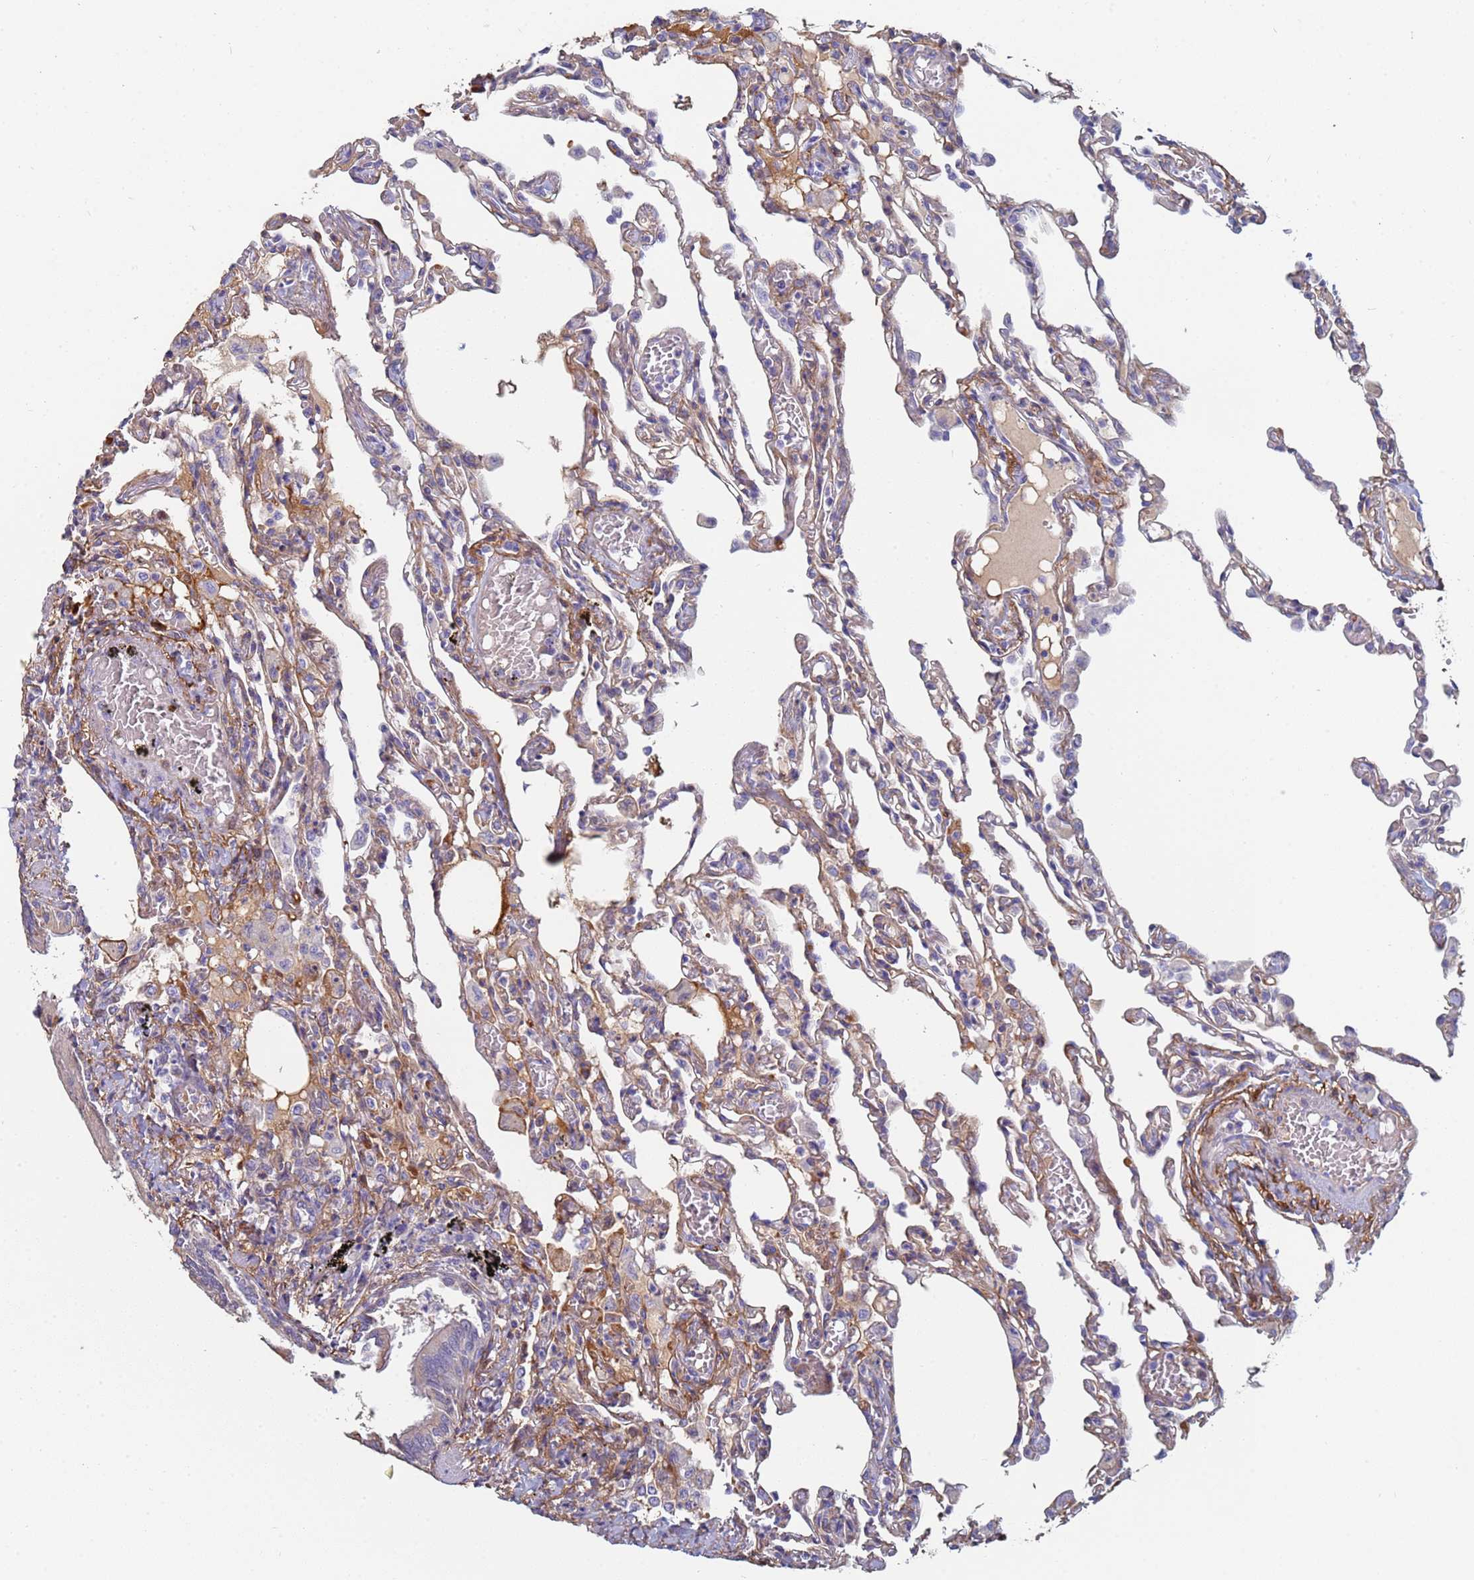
{"staining": {"intensity": "weak", "quantity": "25%-75%", "location": "cytoplasmic/membranous"}, "tissue": "lung", "cell_type": "Alveolar cells", "image_type": "normal", "snomed": [{"axis": "morphology", "description": "Normal tissue, NOS"}, {"axis": "topography", "description": "Bronchus"}, {"axis": "topography", "description": "Lung"}], "caption": "Immunohistochemistry (IHC) histopathology image of normal lung: human lung stained using immunohistochemistry reveals low levels of weak protein expression localized specifically in the cytoplasmic/membranous of alveolar cells, appearing as a cytoplasmic/membranous brown color.", "gene": "ABCA8", "patient": {"sex": "female", "age": 49}}